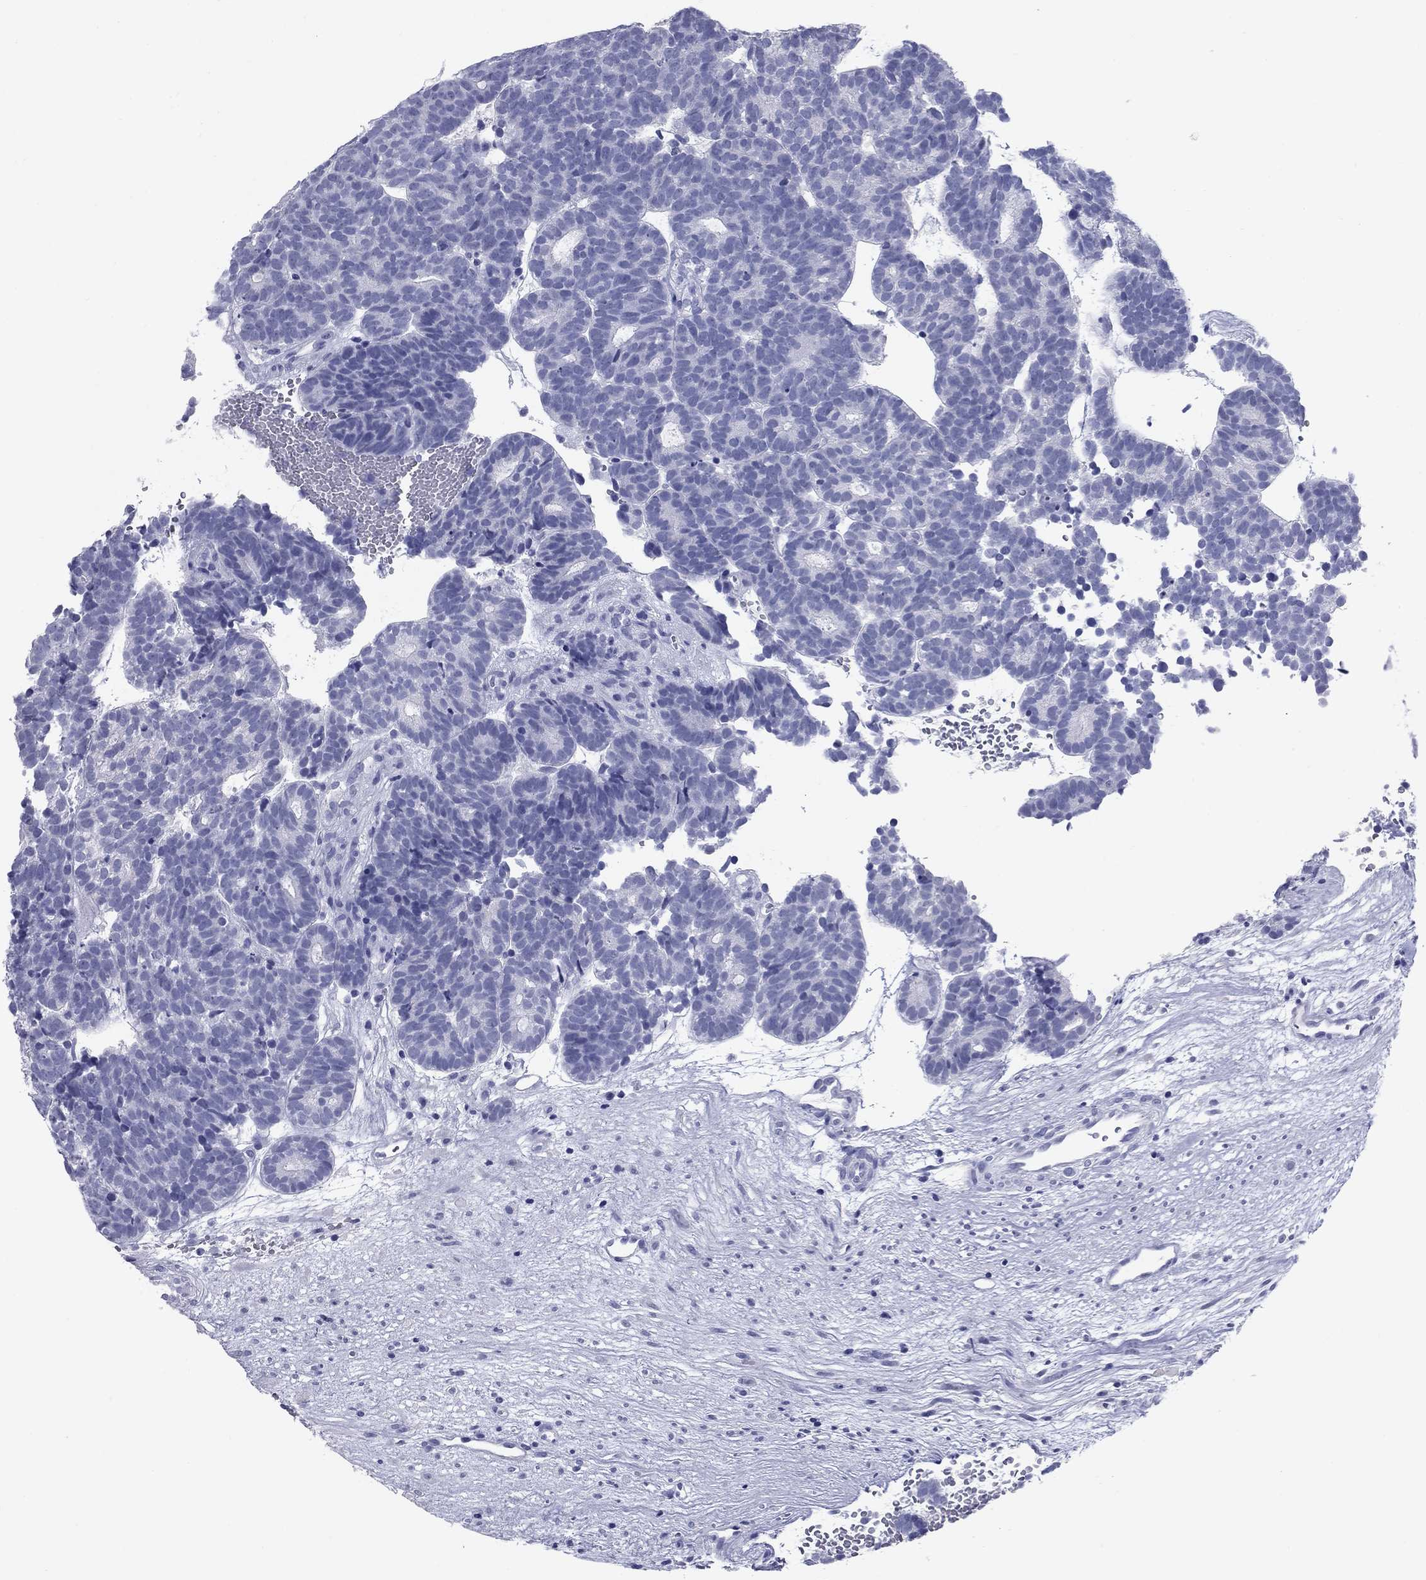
{"staining": {"intensity": "negative", "quantity": "none", "location": "none"}, "tissue": "head and neck cancer", "cell_type": "Tumor cells", "image_type": "cancer", "snomed": [{"axis": "morphology", "description": "Adenocarcinoma, NOS"}, {"axis": "topography", "description": "Head-Neck"}], "caption": "A photomicrograph of human head and neck adenocarcinoma is negative for staining in tumor cells. The staining was performed using DAB (3,3'-diaminobenzidine) to visualize the protein expression in brown, while the nuclei were stained in blue with hematoxylin (Magnification: 20x).", "gene": "NPPA", "patient": {"sex": "female", "age": 81}}